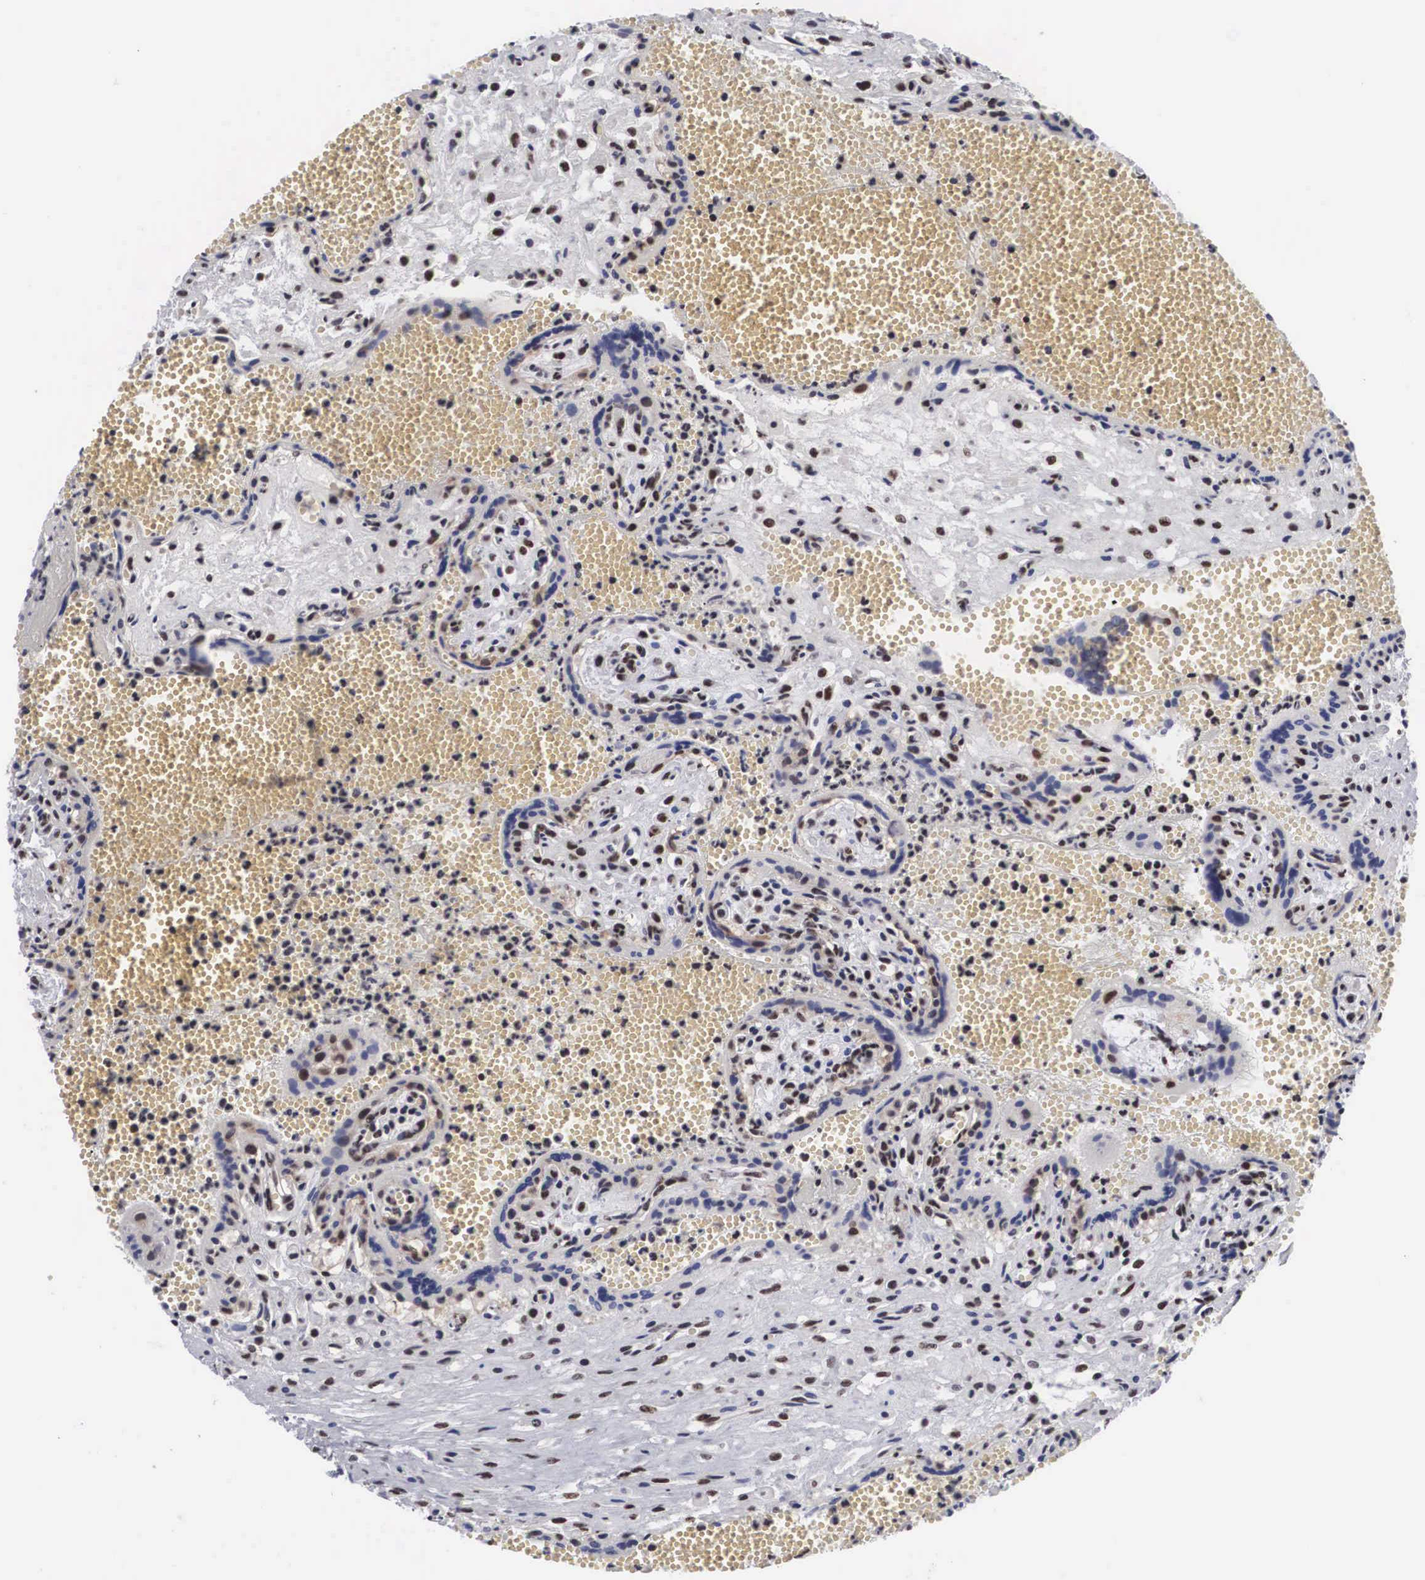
{"staining": {"intensity": "strong", "quantity": ">75%", "location": "nuclear"}, "tissue": "placenta", "cell_type": "Decidual cells", "image_type": "normal", "snomed": [{"axis": "morphology", "description": "Normal tissue, NOS"}, {"axis": "topography", "description": "Placenta"}], "caption": "Strong nuclear staining is identified in approximately >75% of decidual cells in benign placenta.", "gene": "ACIN1", "patient": {"sex": "female", "age": 40}}